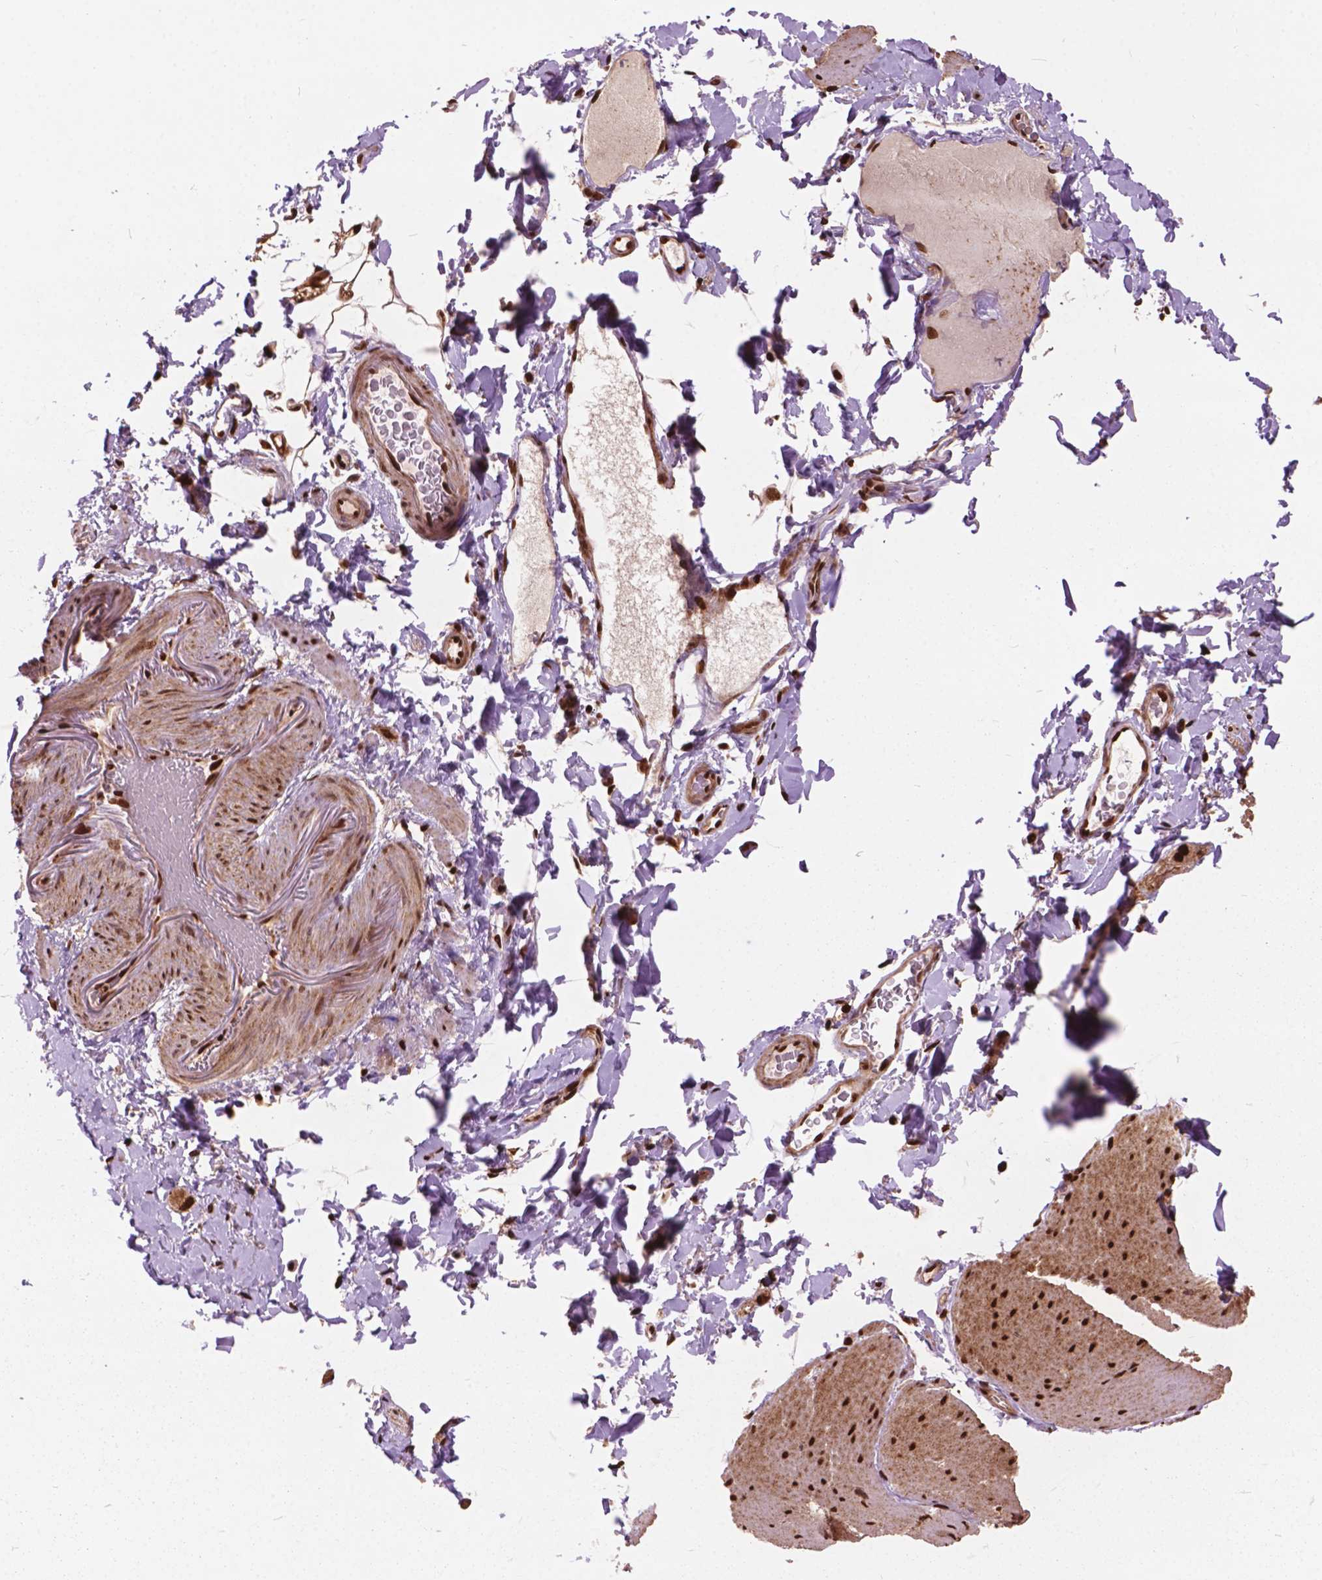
{"staining": {"intensity": "strong", "quantity": ">75%", "location": "nuclear"}, "tissue": "smooth muscle", "cell_type": "Smooth muscle cells", "image_type": "normal", "snomed": [{"axis": "morphology", "description": "Normal tissue, NOS"}, {"axis": "topography", "description": "Smooth muscle"}, {"axis": "topography", "description": "Colon"}], "caption": "Unremarkable smooth muscle was stained to show a protein in brown. There is high levels of strong nuclear expression in approximately >75% of smooth muscle cells.", "gene": "ANP32A", "patient": {"sex": "male", "age": 73}}